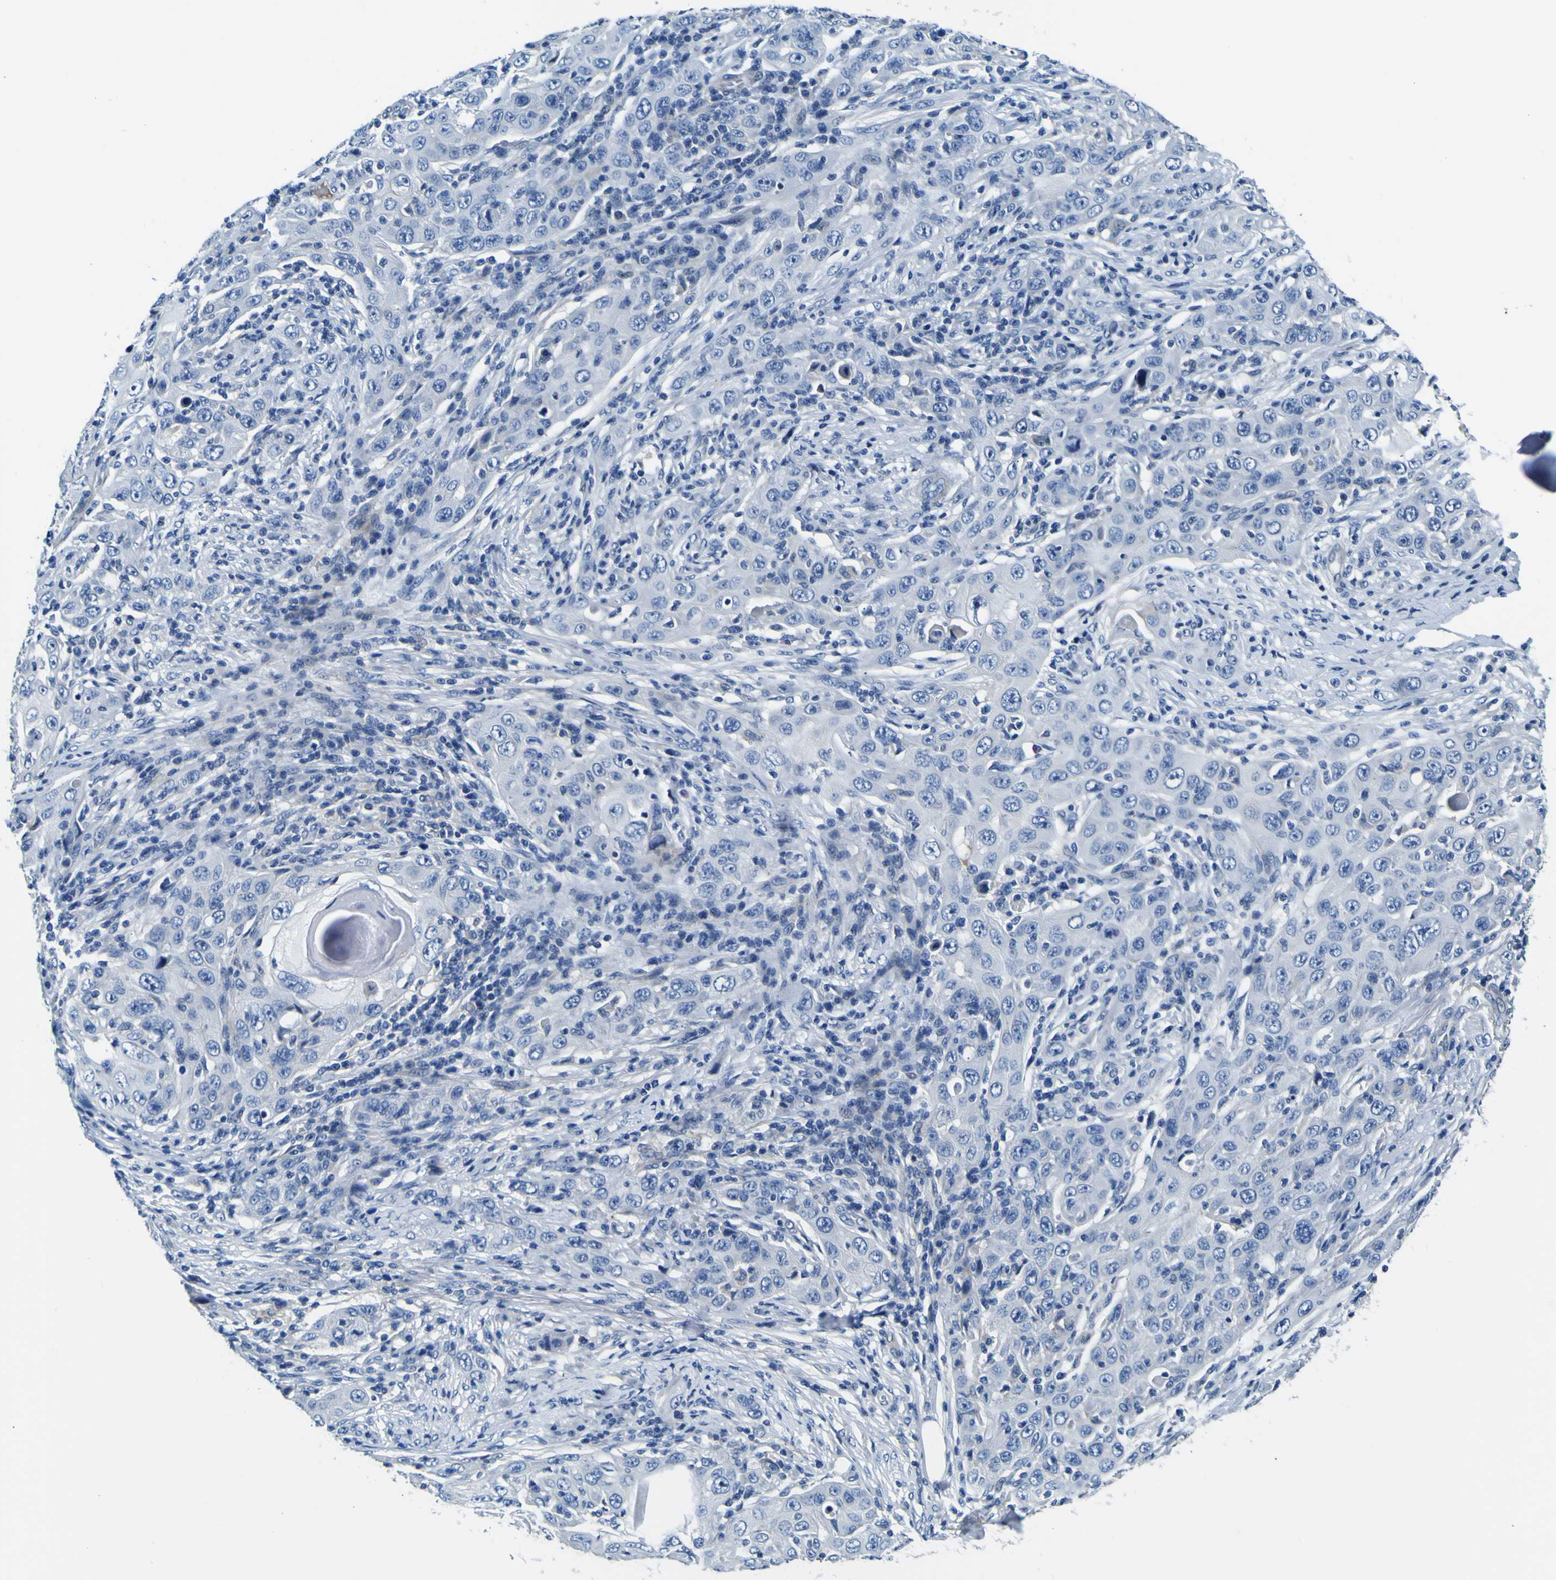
{"staining": {"intensity": "negative", "quantity": "none", "location": "none"}, "tissue": "skin cancer", "cell_type": "Tumor cells", "image_type": "cancer", "snomed": [{"axis": "morphology", "description": "Squamous cell carcinoma, NOS"}, {"axis": "topography", "description": "Skin"}], "caption": "Squamous cell carcinoma (skin) stained for a protein using IHC reveals no expression tumor cells.", "gene": "ADGRA2", "patient": {"sex": "female", "age": 88}}